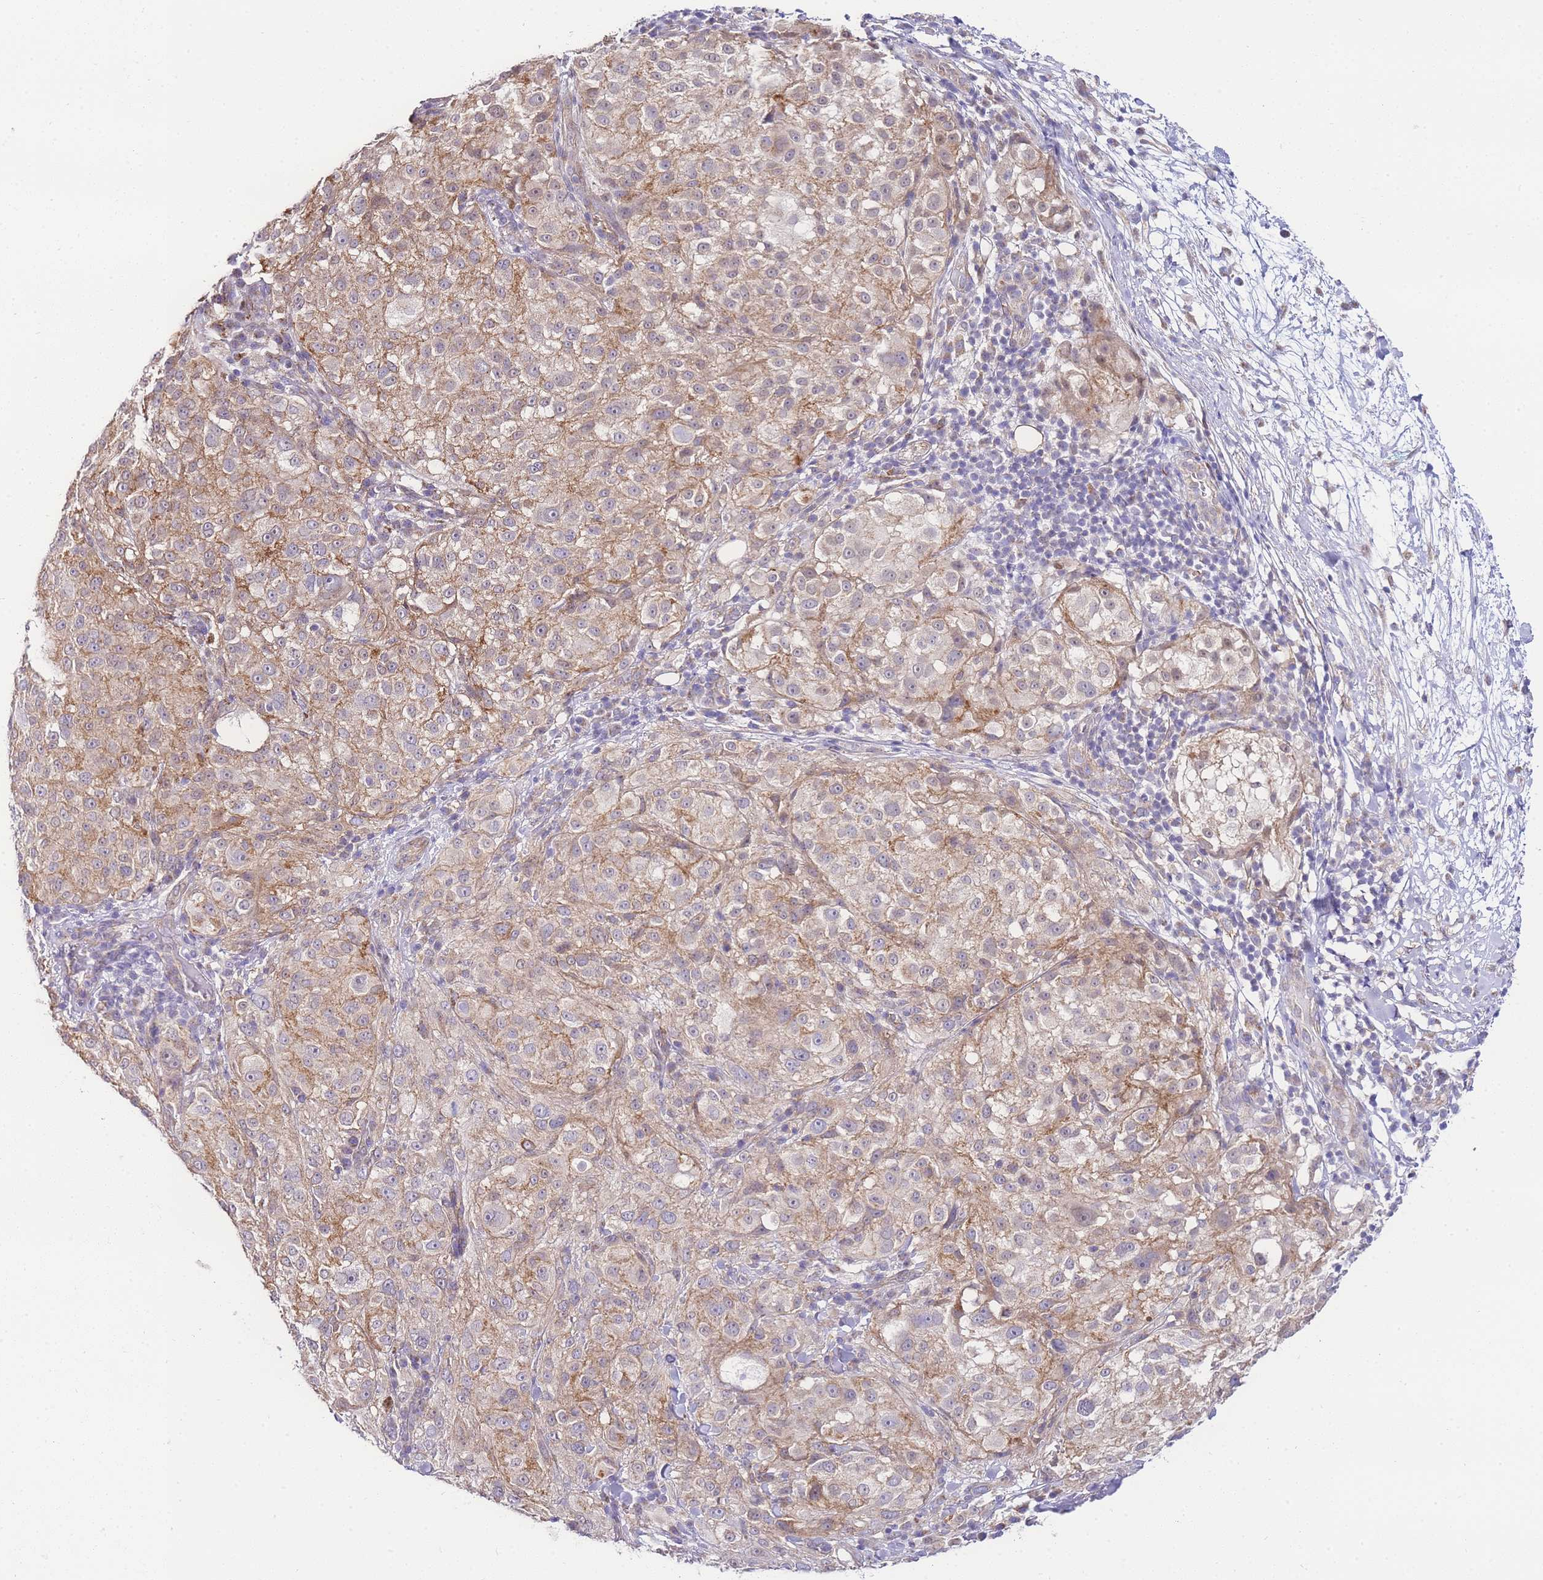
{"staining": {"intensity": "weak", "quantity": ">75%", "location": "cytoplasmic/membranous"}, "tissue": "melanoma", "cell_type": "Tumor cells", "image_type": "cancer", "snomed": [{"axis": "morphology", "description": "Necrosis, NOS"}, {"axis": "morphology", "description": "Malignant melanoma, NOS"}, {"axis": "topography", "description": "Skin"}], "caption": "Immunohistochemical staining of melanoma exhibits low levels of weak cytoplasmic/membranous protein staining in about >75% of tumor cells.", "gene": "PDCD7", "patient": {"sex": "female", "age": 87}}